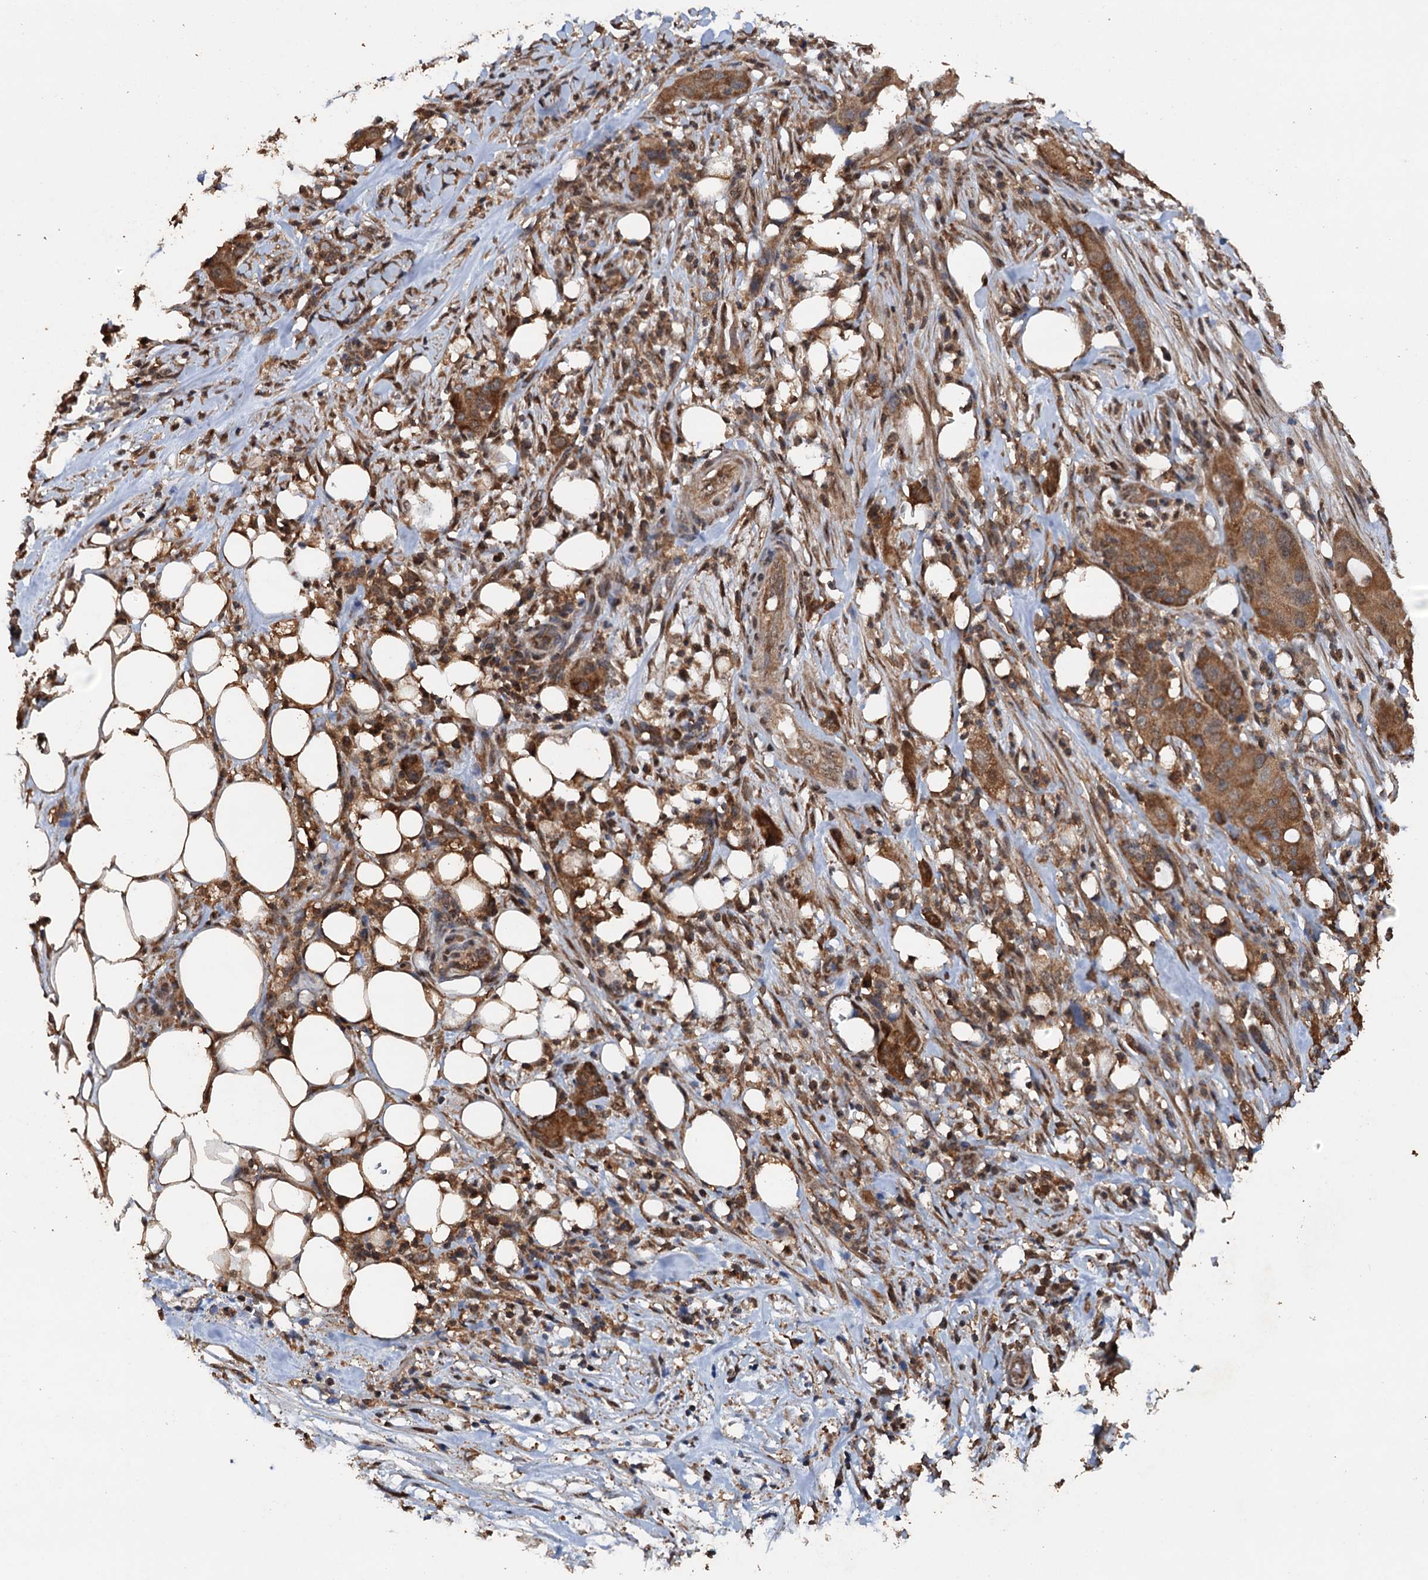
{"staining": {"intensity": "moderate", "quantity": ">75%", "location": "cytoplasmic/membranous"}, "tissue": "pancreatic cancer", "cell_type": "Tumor cells", "image_type": "cancer", "snomed": [{"axis": "morphology", "description": "Adenocarcinoma, NOS"}, {"axis": "topography", "description": "Pancreas"}], "caption": "Human pancreatic adenocarcinoma stained with a protein marker shows moderate staining in tumor cells.", "gene": "PSMD9", "patient": {"sex": "female", "age": 78}}